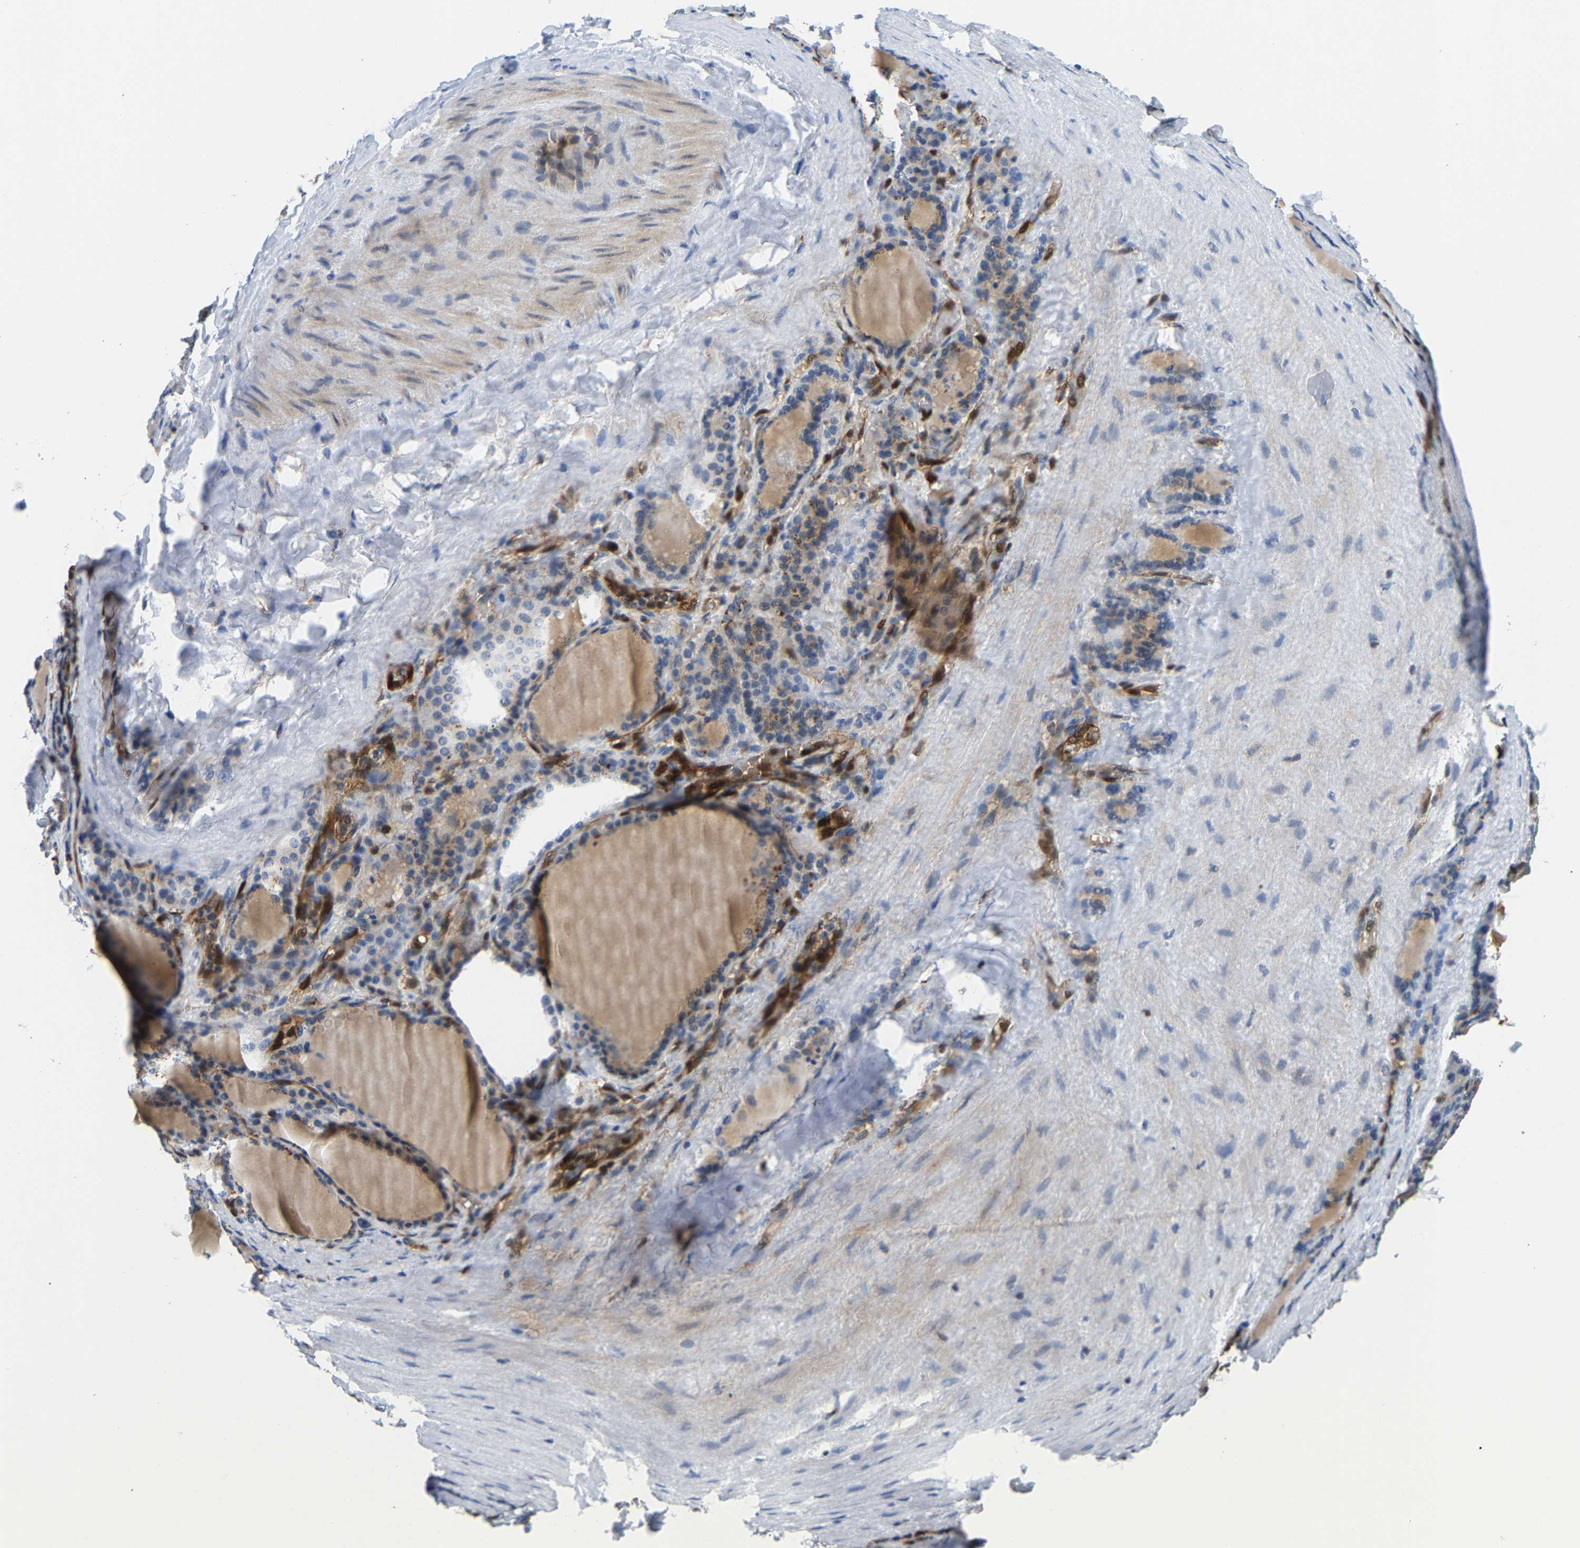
{"staining": {"intensity": "moderate", "quantity": "<25%", "location": "cytoplasmic/membranous"}, "tissue": "thyroid gland", "cell_type": "Glandular cells", "image_type": "normal", "snomed": [{"axis": "morphology", "description": "Normal tissue, NOS"}, {"axis": "topography", "description": "Thyroid gland"}], "caption": "Brown immunohistochemical staining in unremarkable human thyroid gland exhibits moderate cytoplasmic/membranous staining in about <25% of glandular cells.", "gene": "GIMAP7", "patient": {"sex": "female", "age": 28}}